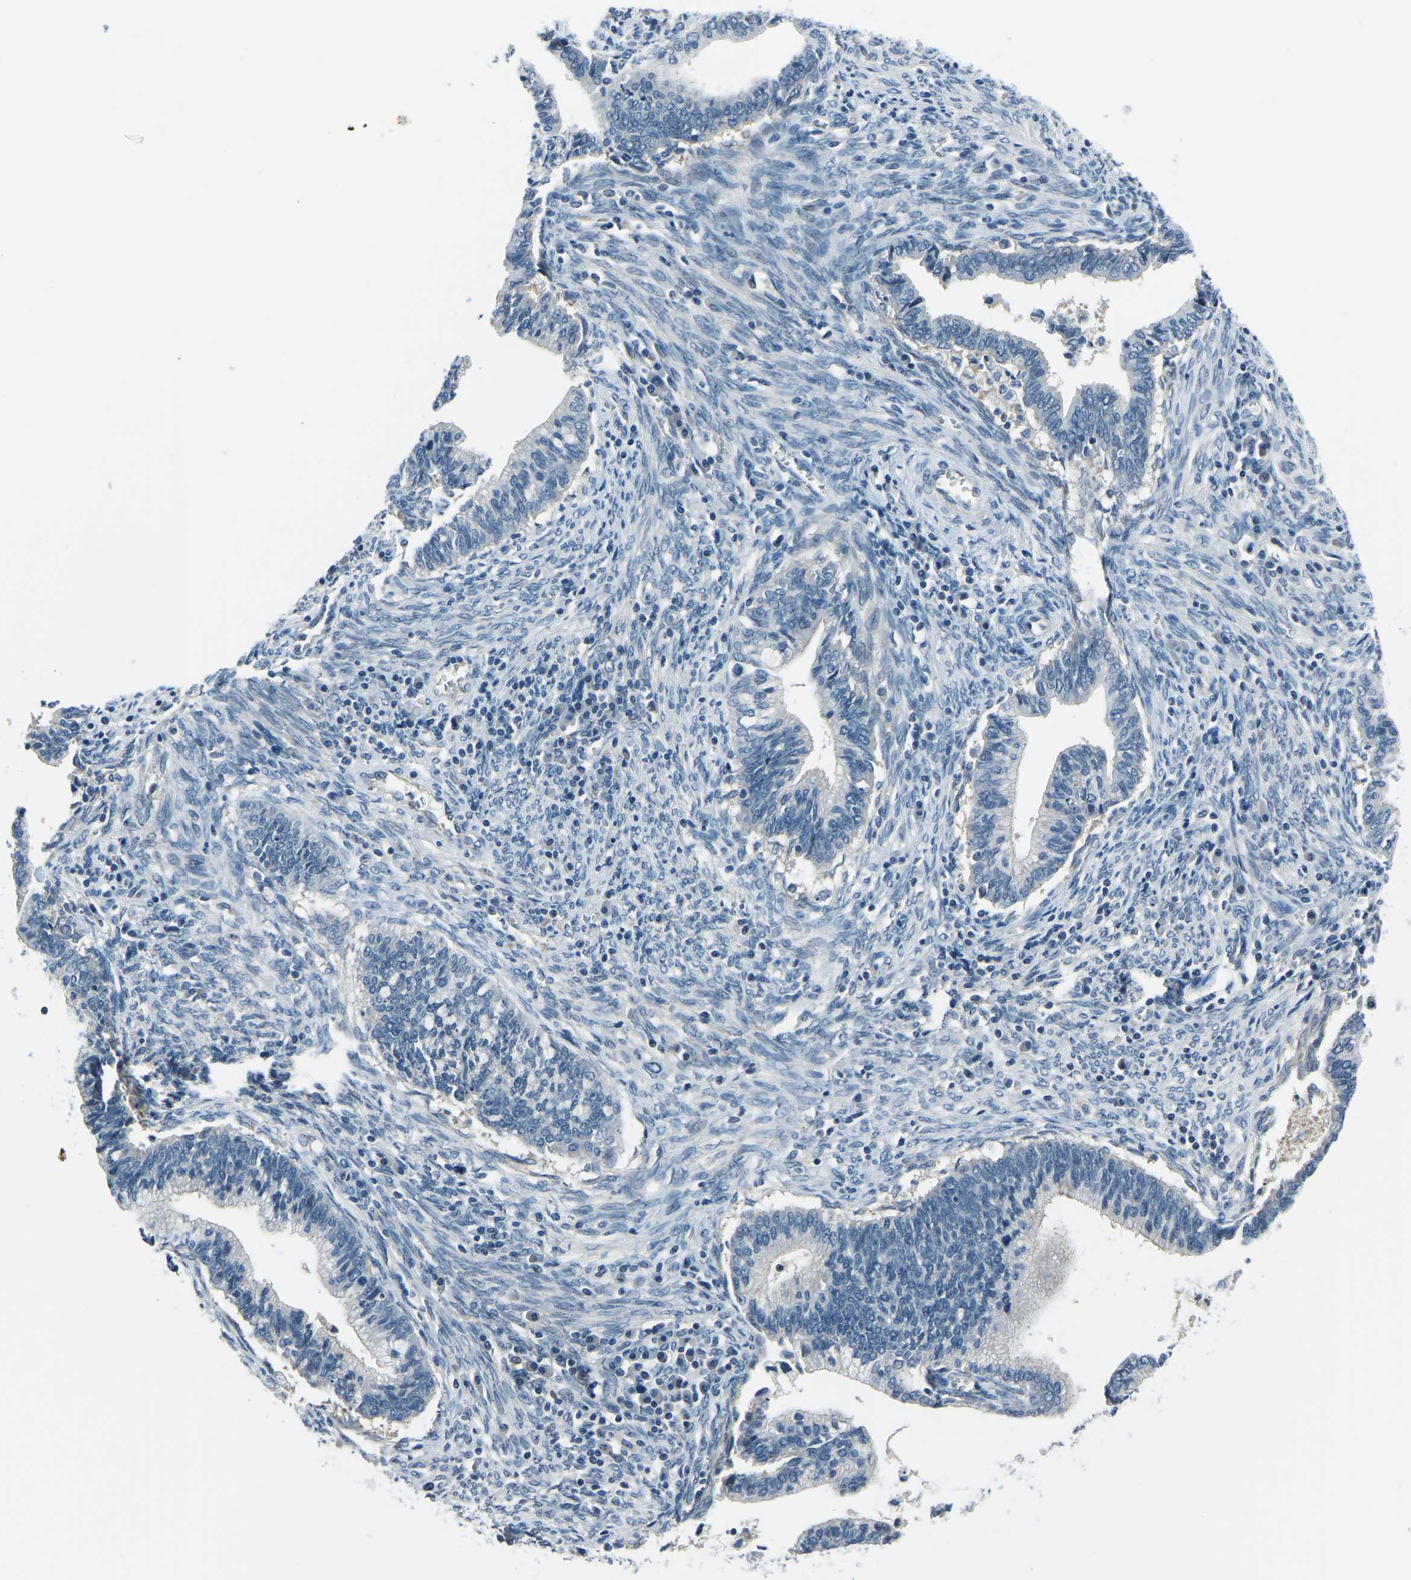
{"staining": {"intensity": "negative", "quantity": "none", "location": "none"}, "tissue": "cervical cancer", "cell_type": "Tumor cells", "image_type": "cancer", "snomed": [{"axis": "morphology", "description": "Adenocarcinoma, NOS"}, {"axis": "topography", "description": "Cervix"}], "caption": "This is an immunohistochemistry (IHC) image of cervical cancer (adenocarcinoma). There is no staining in tumor cells.", "gene": "RRP1", "patient": {"sex": "female", "age": 44}}